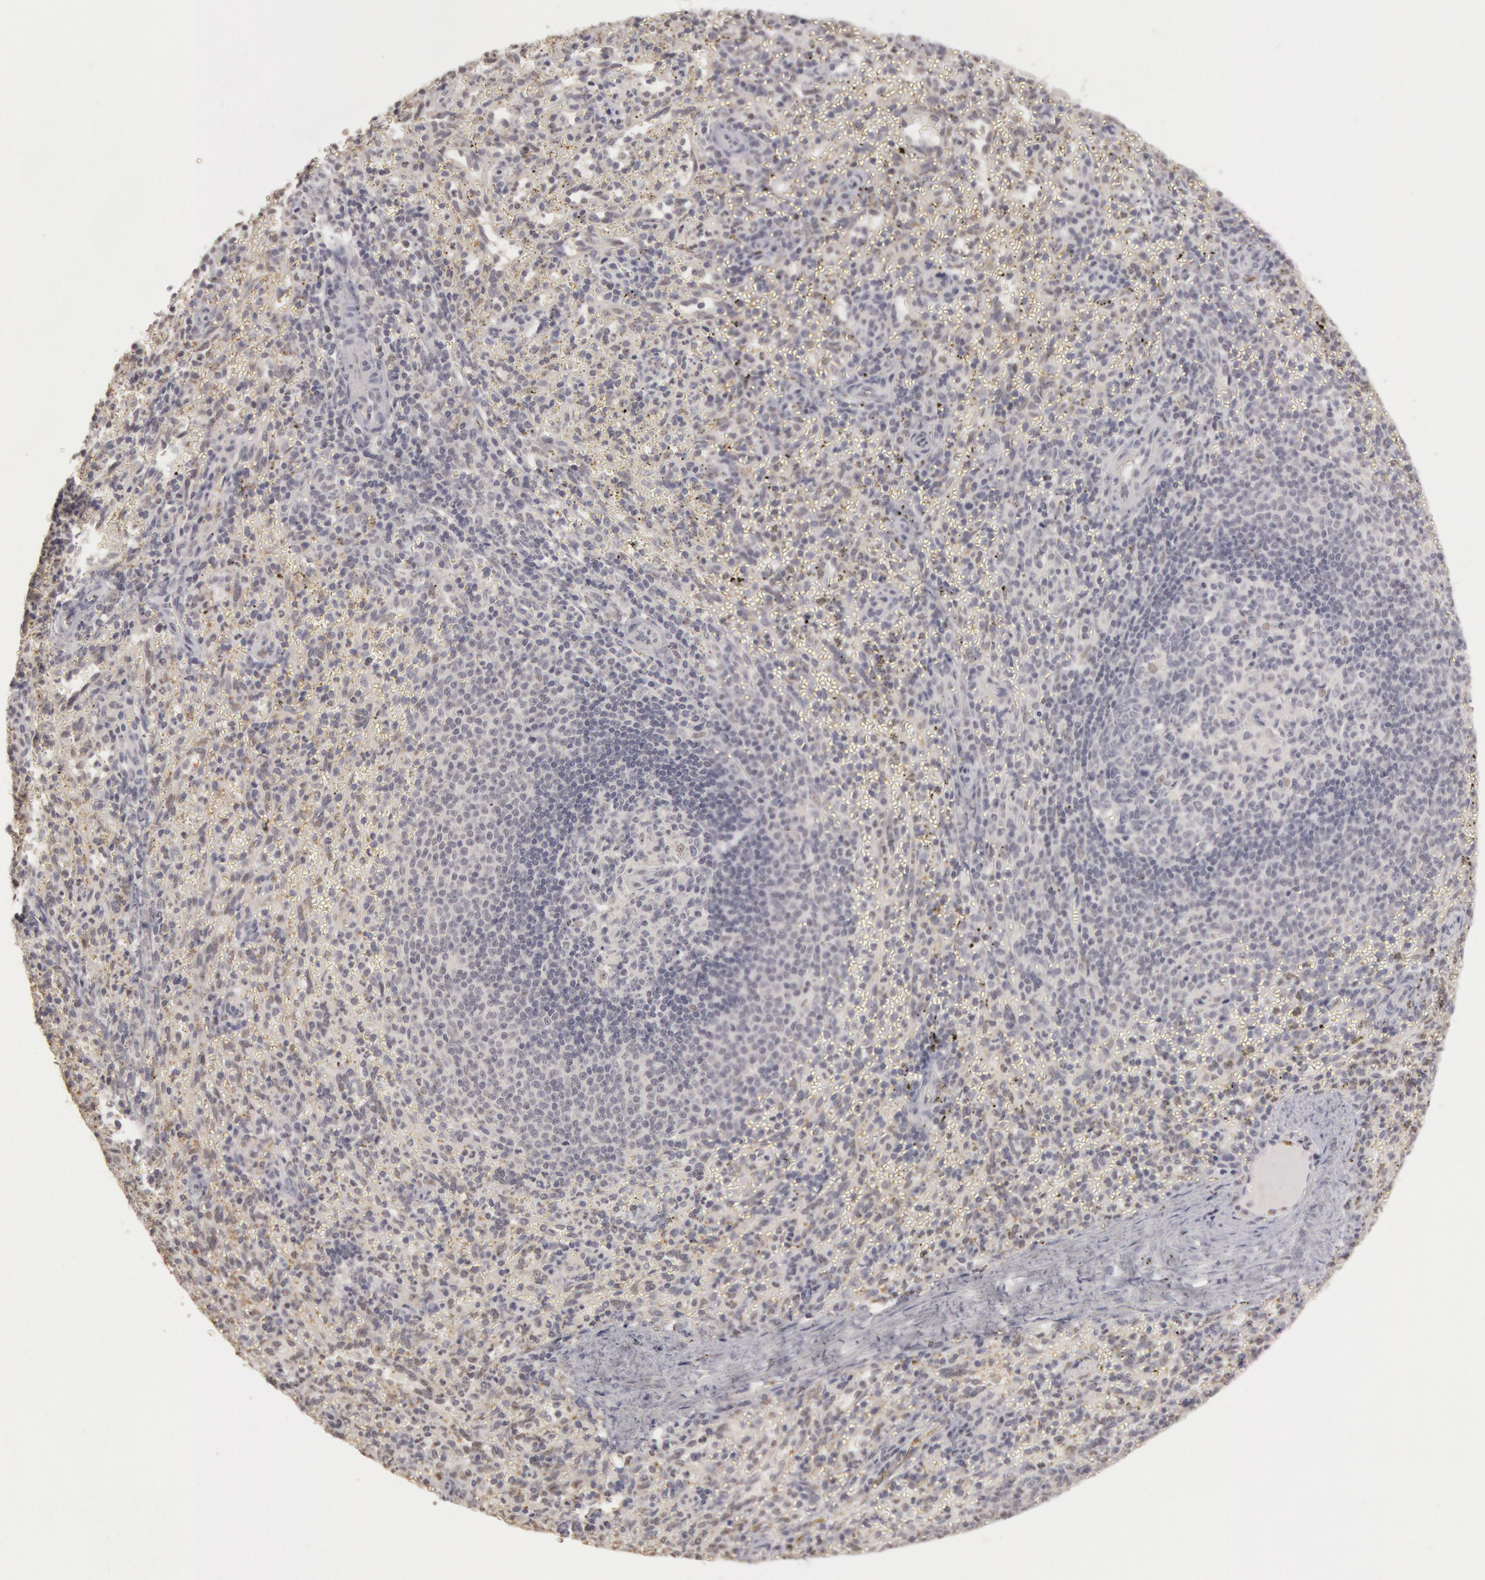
{"staining": {"intensity": "negative", "quantity": "none", "location": "none"}, "tissue": "spleen", "cell_type": "Cells in red pulp", "image_type": "normal", "snomed": [{"axis": "morphology", "description": "Normal tissue, NOS"}, {"axis": "topography", "description": "Spleen"}], "caption": "High power microscopy photomicrograph of an immunohistochemistry (IHC) image of benign spleen, revealing no significant staining in cells in red pulp. Brightfield microscopy of immunohistochemistry stained with DAB (3,3'-diaminobenzidine) (brown) and hematoxylin (blue), captured at high magnification.", "gene": "RIMBP3B", "patient": {"sex": "female", "age": 10}}